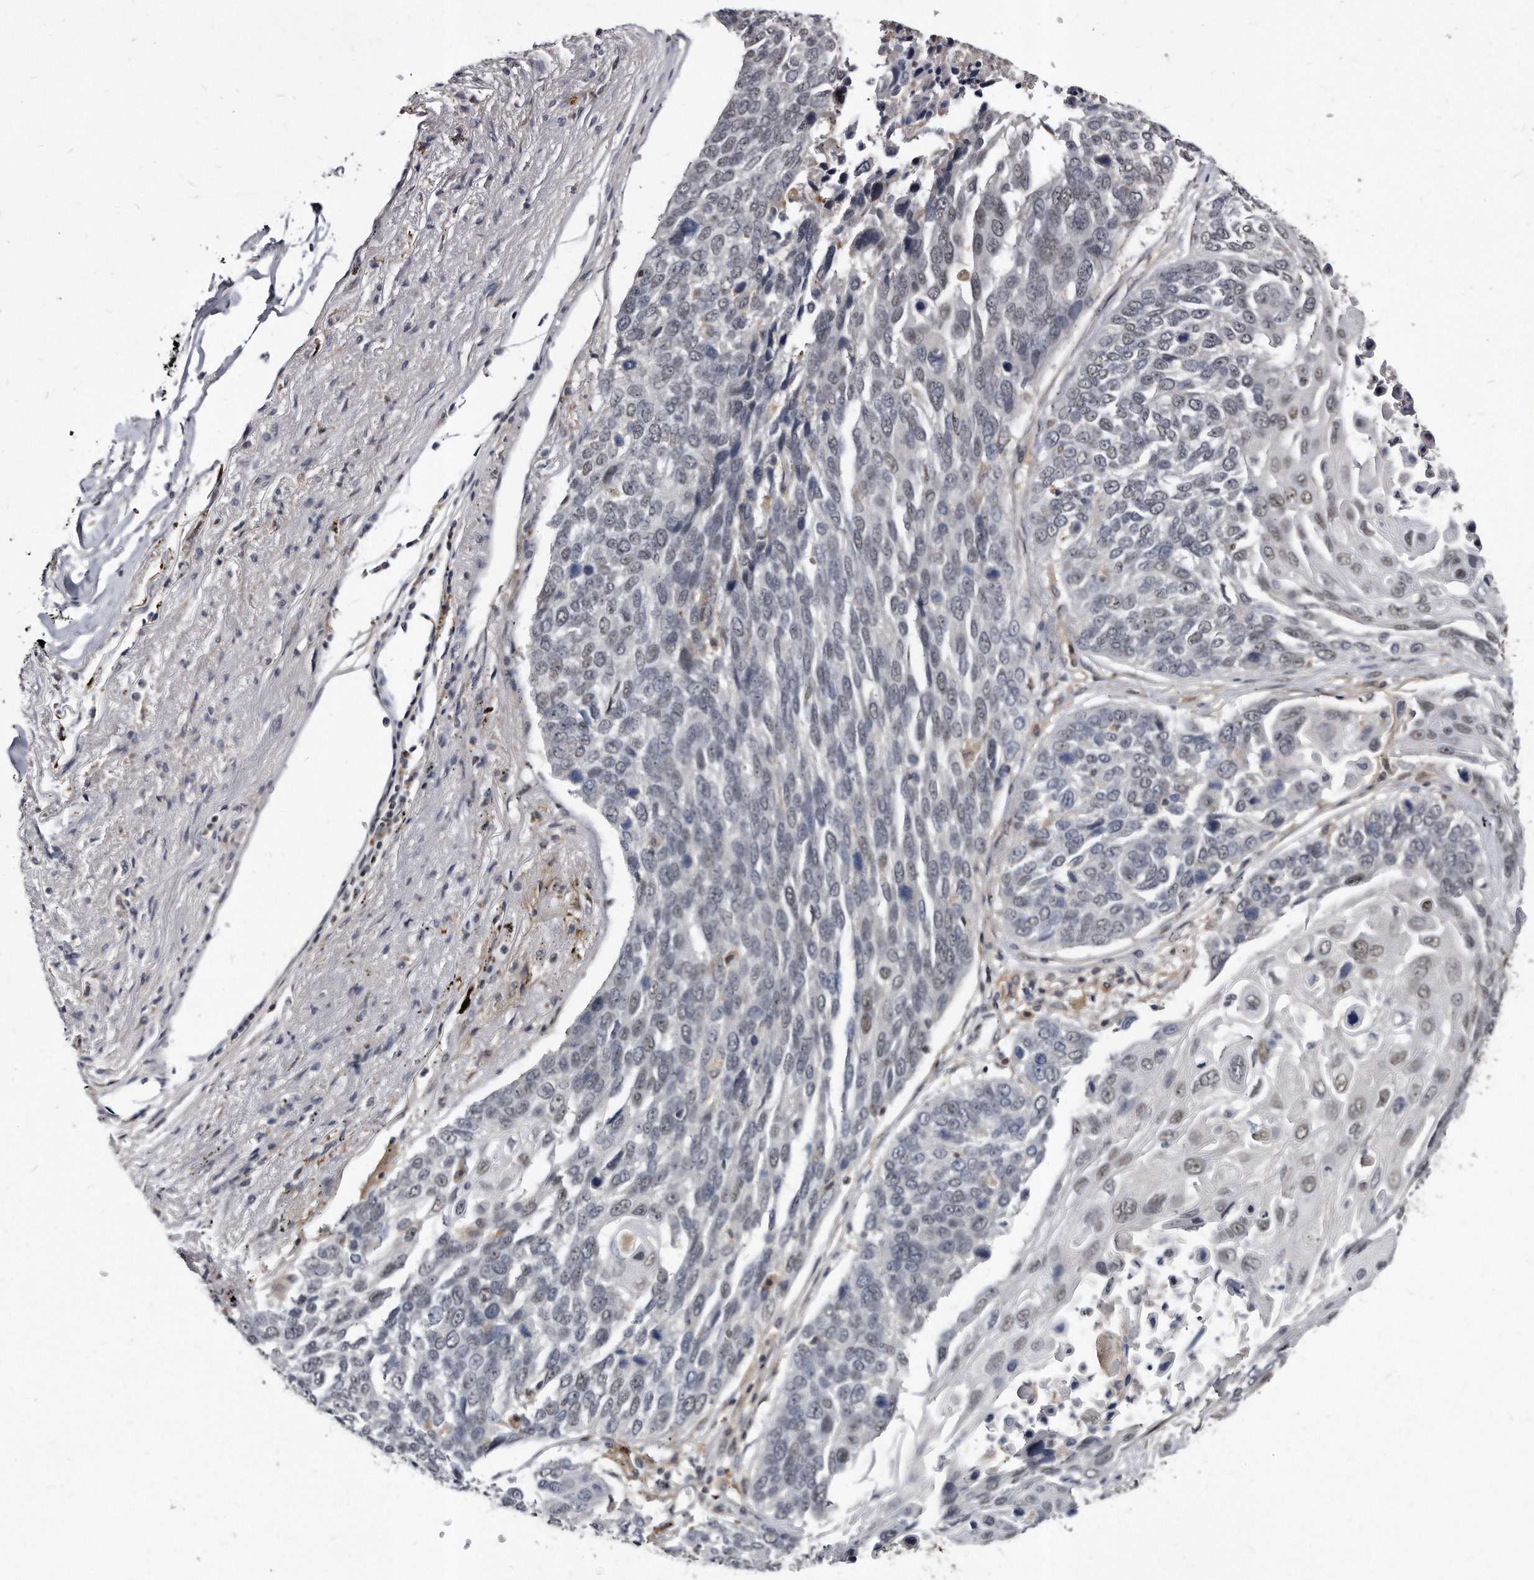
{"staining": {"intensity": "negative", "quantity": "none", "location": "none"}, "tissue": "lung cancer", "cell_type": "Tumor cells", "image_type": "cancer", "snomed": [{"axis": "morphology", "description": "Squamous cell carcinoma, NOS"}, {"axis": "topography", "description": "Lung"}], "caption": "Tumor cells are negative for brown protein staining in lung cancer (squamous cell carcinoma).", "gene": "KLHDC3", "patient": {"sex": "male", "age": 66}}